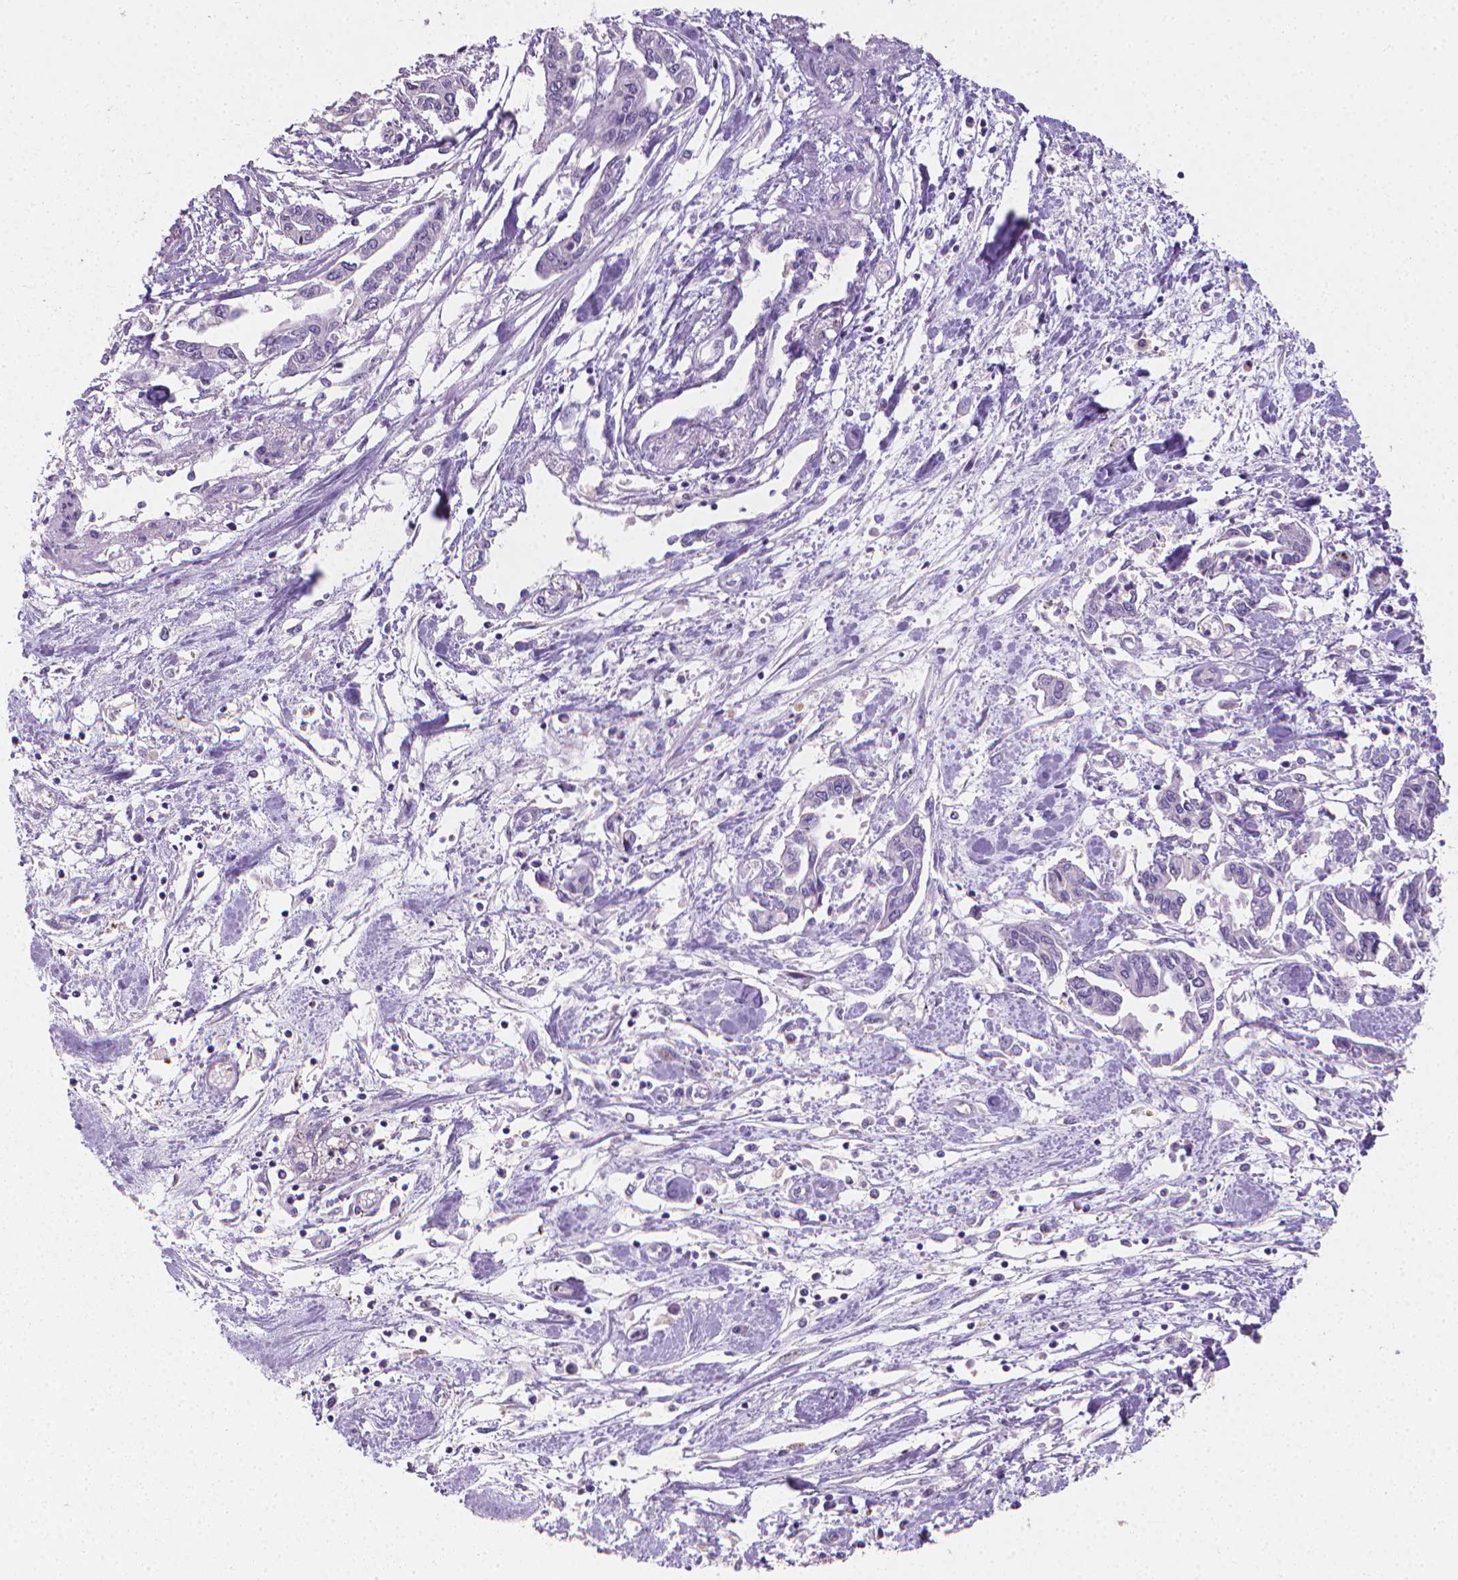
{"staining": {"intensity": "negative", "quantity": "none", "location": "none"}, "tissue": "pancreatic cancer", "cell_type": "Tumor cells", "image_type": "cancer", "snomed": [{"axis": "morphology", "description": "Adenocarcinoma, NOS"}, {"axis": "topography", "description": "Pancreas"}], "caption": "Photomicrograph shows no significant protein expression in tumor cells of pancreatic cancer.", "gene": "TNNI2", "patient": {"sex": "male", "age": 60}}